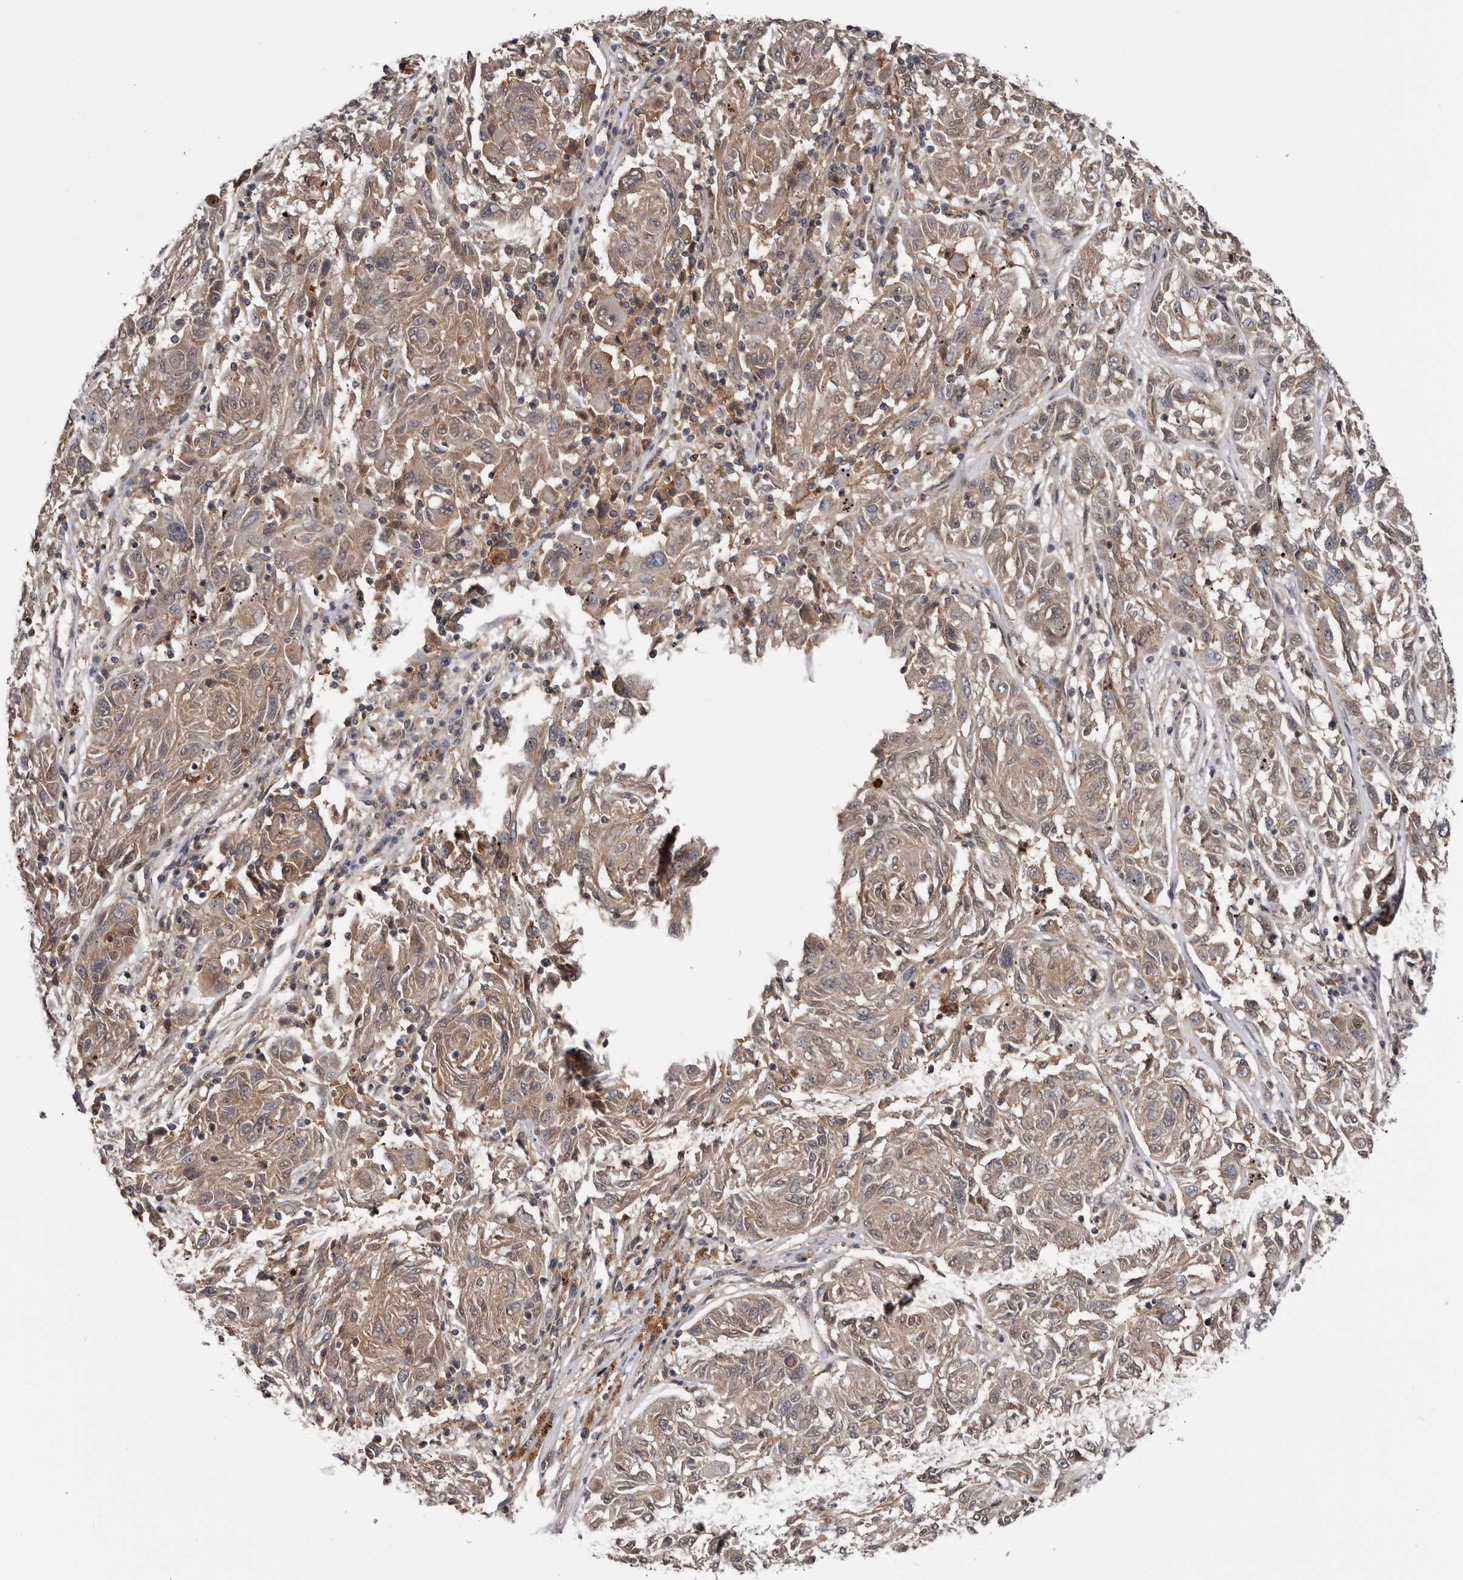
{"staining": {"intensity": "weak", "quantity": ">75%", "location": "cytoplasmic/membranous"}, "tissue": "melanoma", "cell_type": "Tumor cells", "image_type": "cancer", "snomed": [{"axis": "morphology", "description": "Malignant melanoma, NOS"}, {"axis": "topography", "description": "Skin"}], "caption": "Melanoma stained with a protein marker reveals weak staining in tumor cells.", "gene": "MOGAT2", "patient": {"sex": "male", "age": 53}}